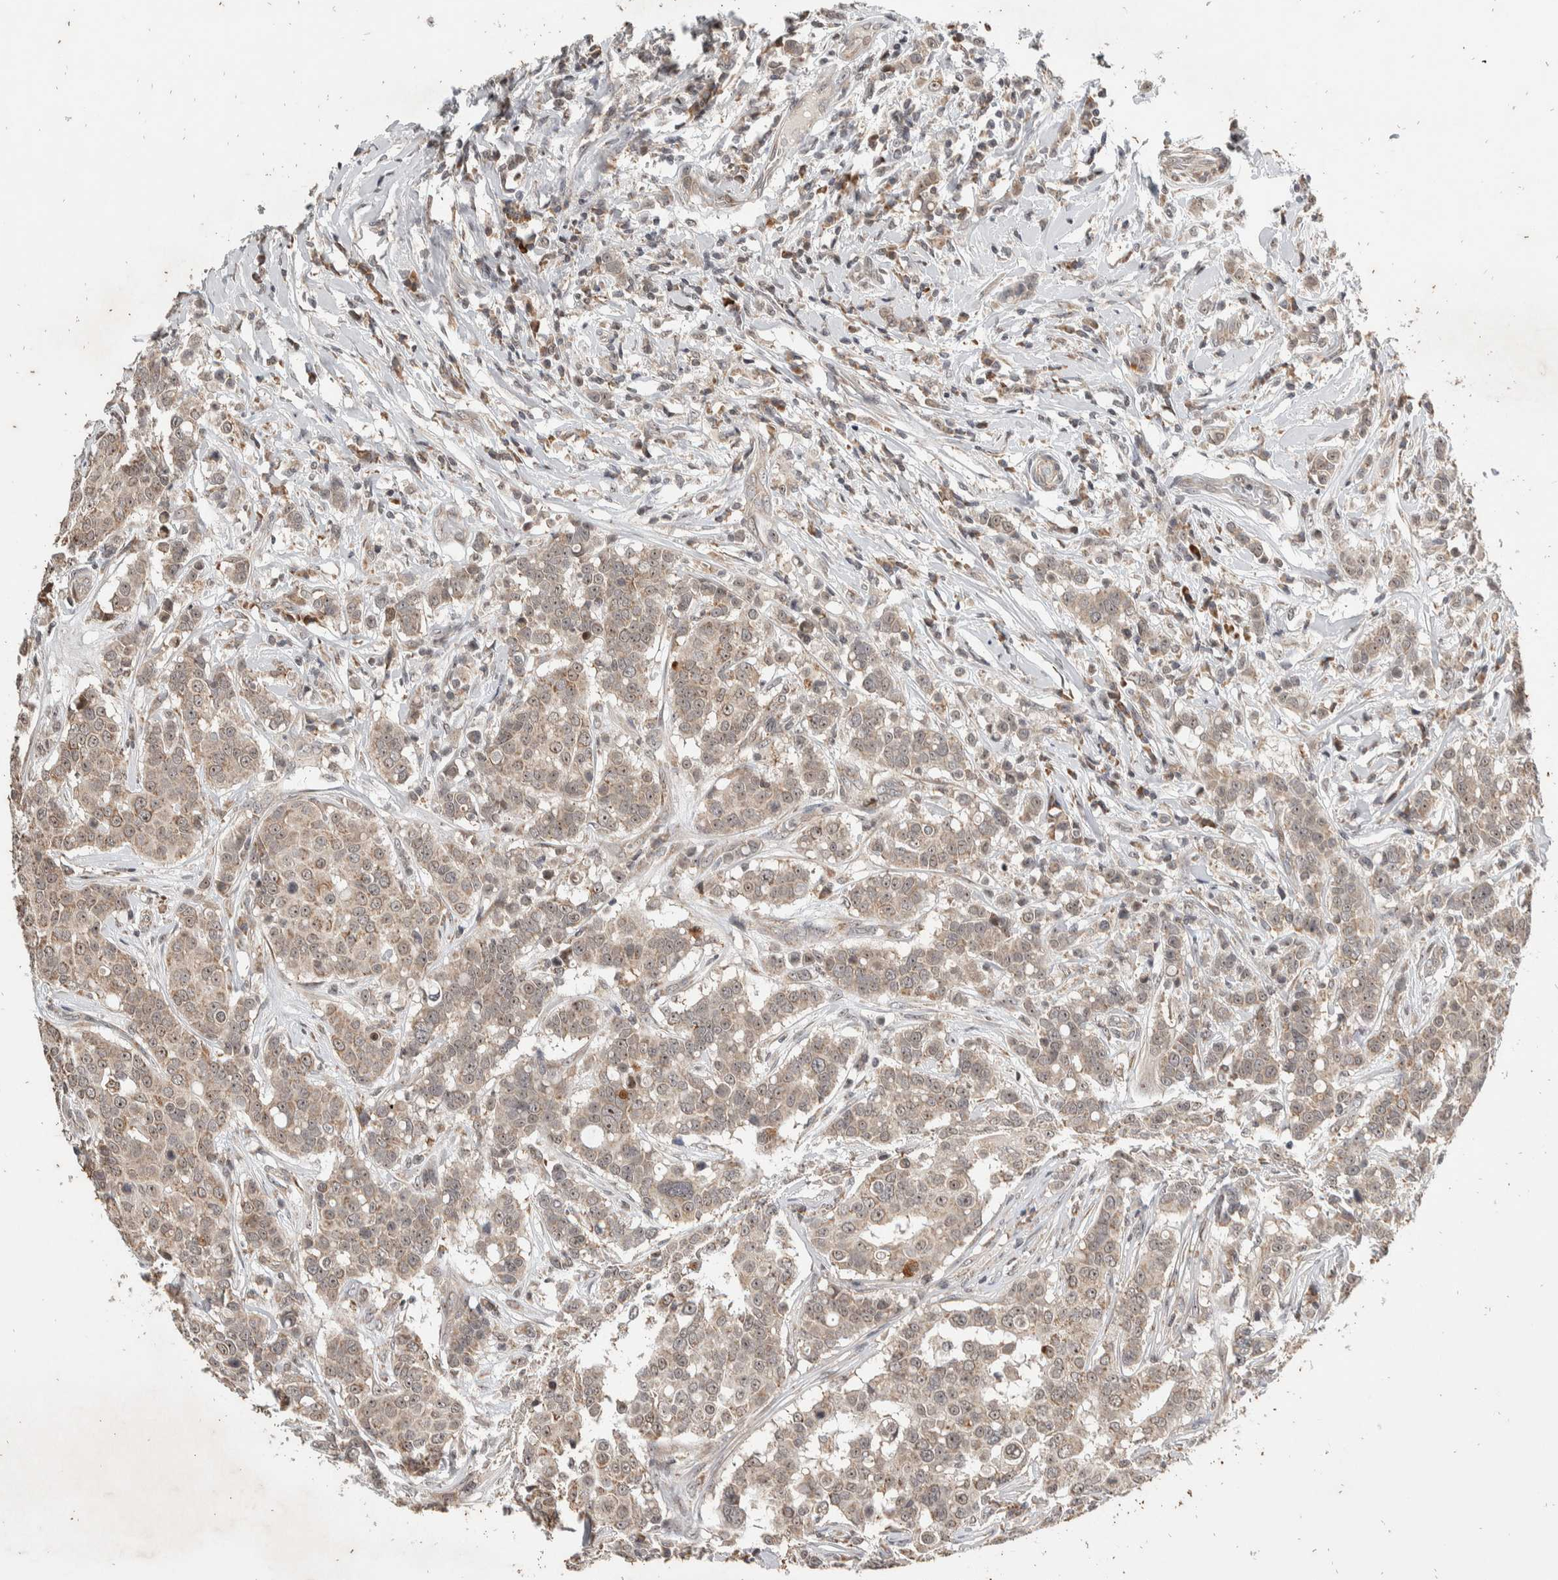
{"staining": {"intensity": "weak", "quantity": ">75%", "location": "cytoplasmic/membranous,nuclear"}, "tissue": "breast cancer", "cell_type": "Tumor cells", "image_type": "cancer", "snomed": [{"axis": "morphology", "description": "Duct carcinoma"}, {"axis": "topography", "description": "Breast"}], "caption": "Breast cancer stained with DAB (3,3'-diaminobenzidine) immunohistochemistry reveals low levels of weak cytoplasmic/membranous and nuclear expression in about >75% of tumor cells. Using DAB (brown) and hematoxylin (blue) stains, captured at high magnification using brightfield microscopy.", "gene": "ATXN7L1", "patient": {"sex": "female", "age": 27}}